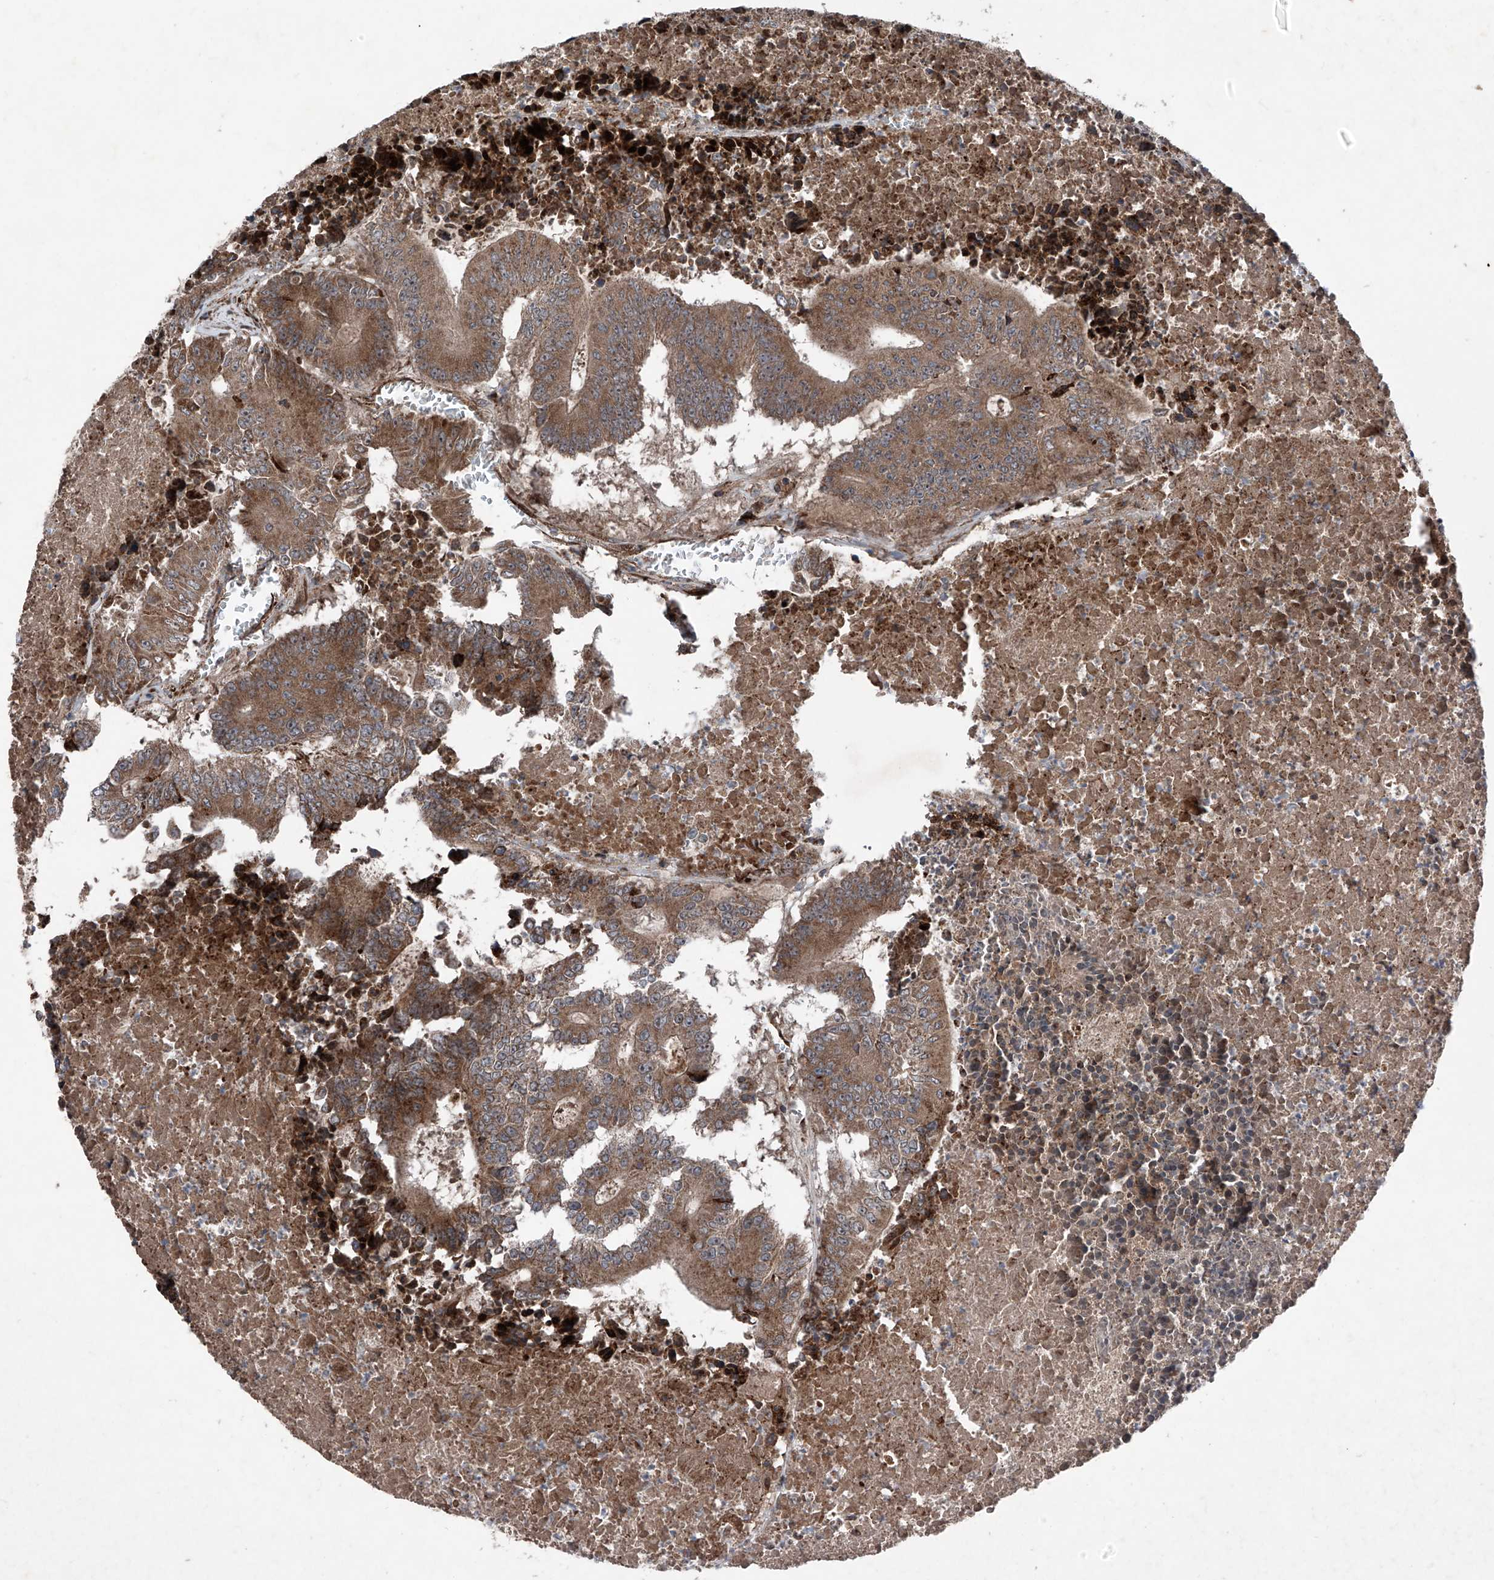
{"staining": {"intensity": "moderate", "quantity": ">75%", "location": "cytoplasmic/membranous"}, "tissue": "colorectal cancer", "cell_type": "Tumor cells", "image_type": "cancer", "snomed": [{"axis": "morphology", "description": "Adenocarcinoma, NOS"}, {"axis": "topography", "description": "Colon"}], "caption": "Immunohistochemistry staining of colorectal adenocarcinoma, which displays medium levels of moderate cytoplasmic/membranous staining in approximately >75% of tumor cells indicating moderate cytoplasmic/membranous protein staining. The staining was performed using DAB (brown) for protein detection and nuclei were counterstained in hematoxylin (blue).", "gene": "DAD1", "patient": {"sex": "male", "age": 87}}